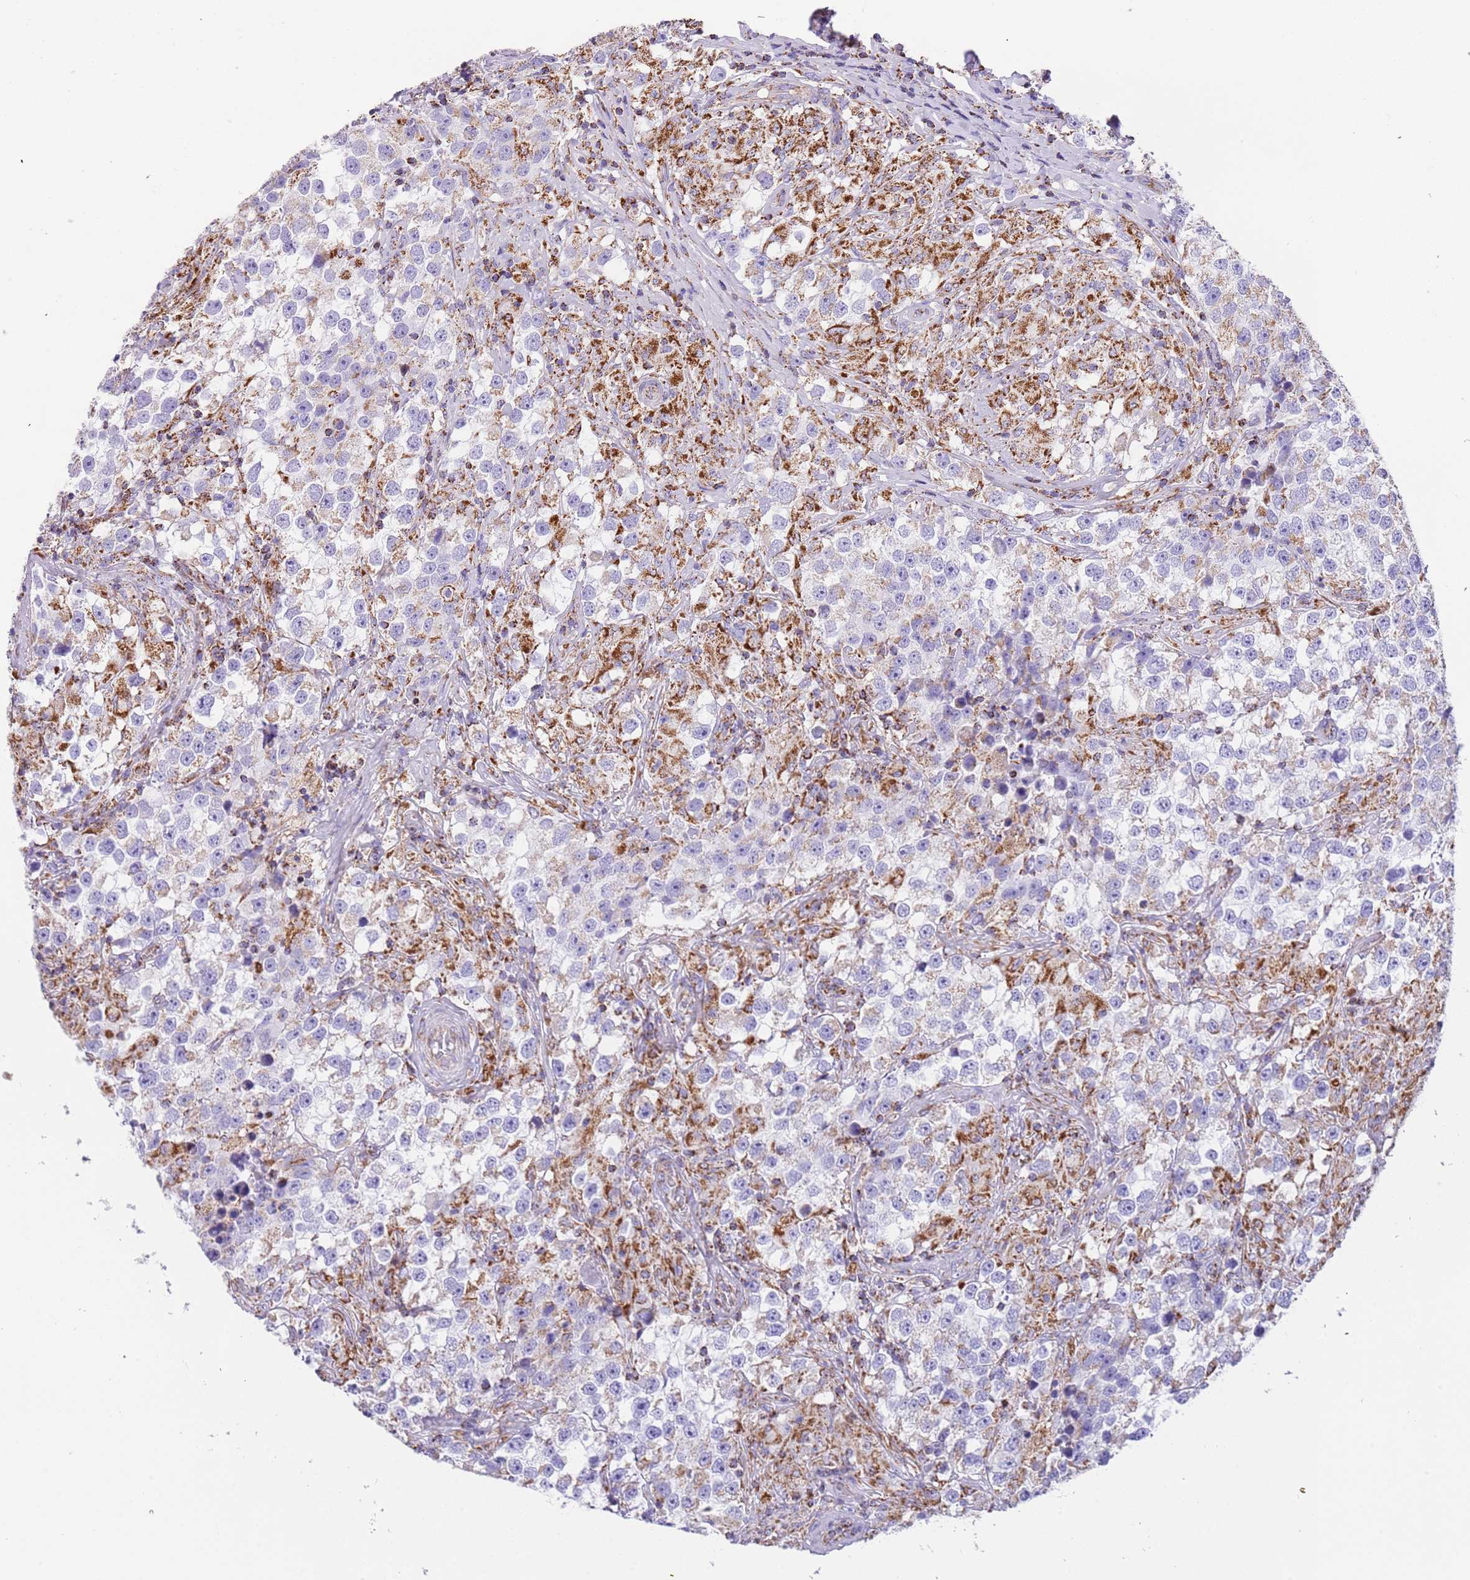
{"staining": {"intensity": "negative", "quantity": "none", "location": "none"}, "tissue": "testis cancer", "cell_type": "Tumor cells", "image_type": "cancer", "snomed": [{"axis": "morphology", "description": "Seminoma, NOS"}, {"axis": "topography", "description": "Testis"}], "caption": "Tumor cells show no significant expression in testis cancer (seminoma).", "gene": "SUCLG2", "patient": {"sex": "male", "age": 46}}